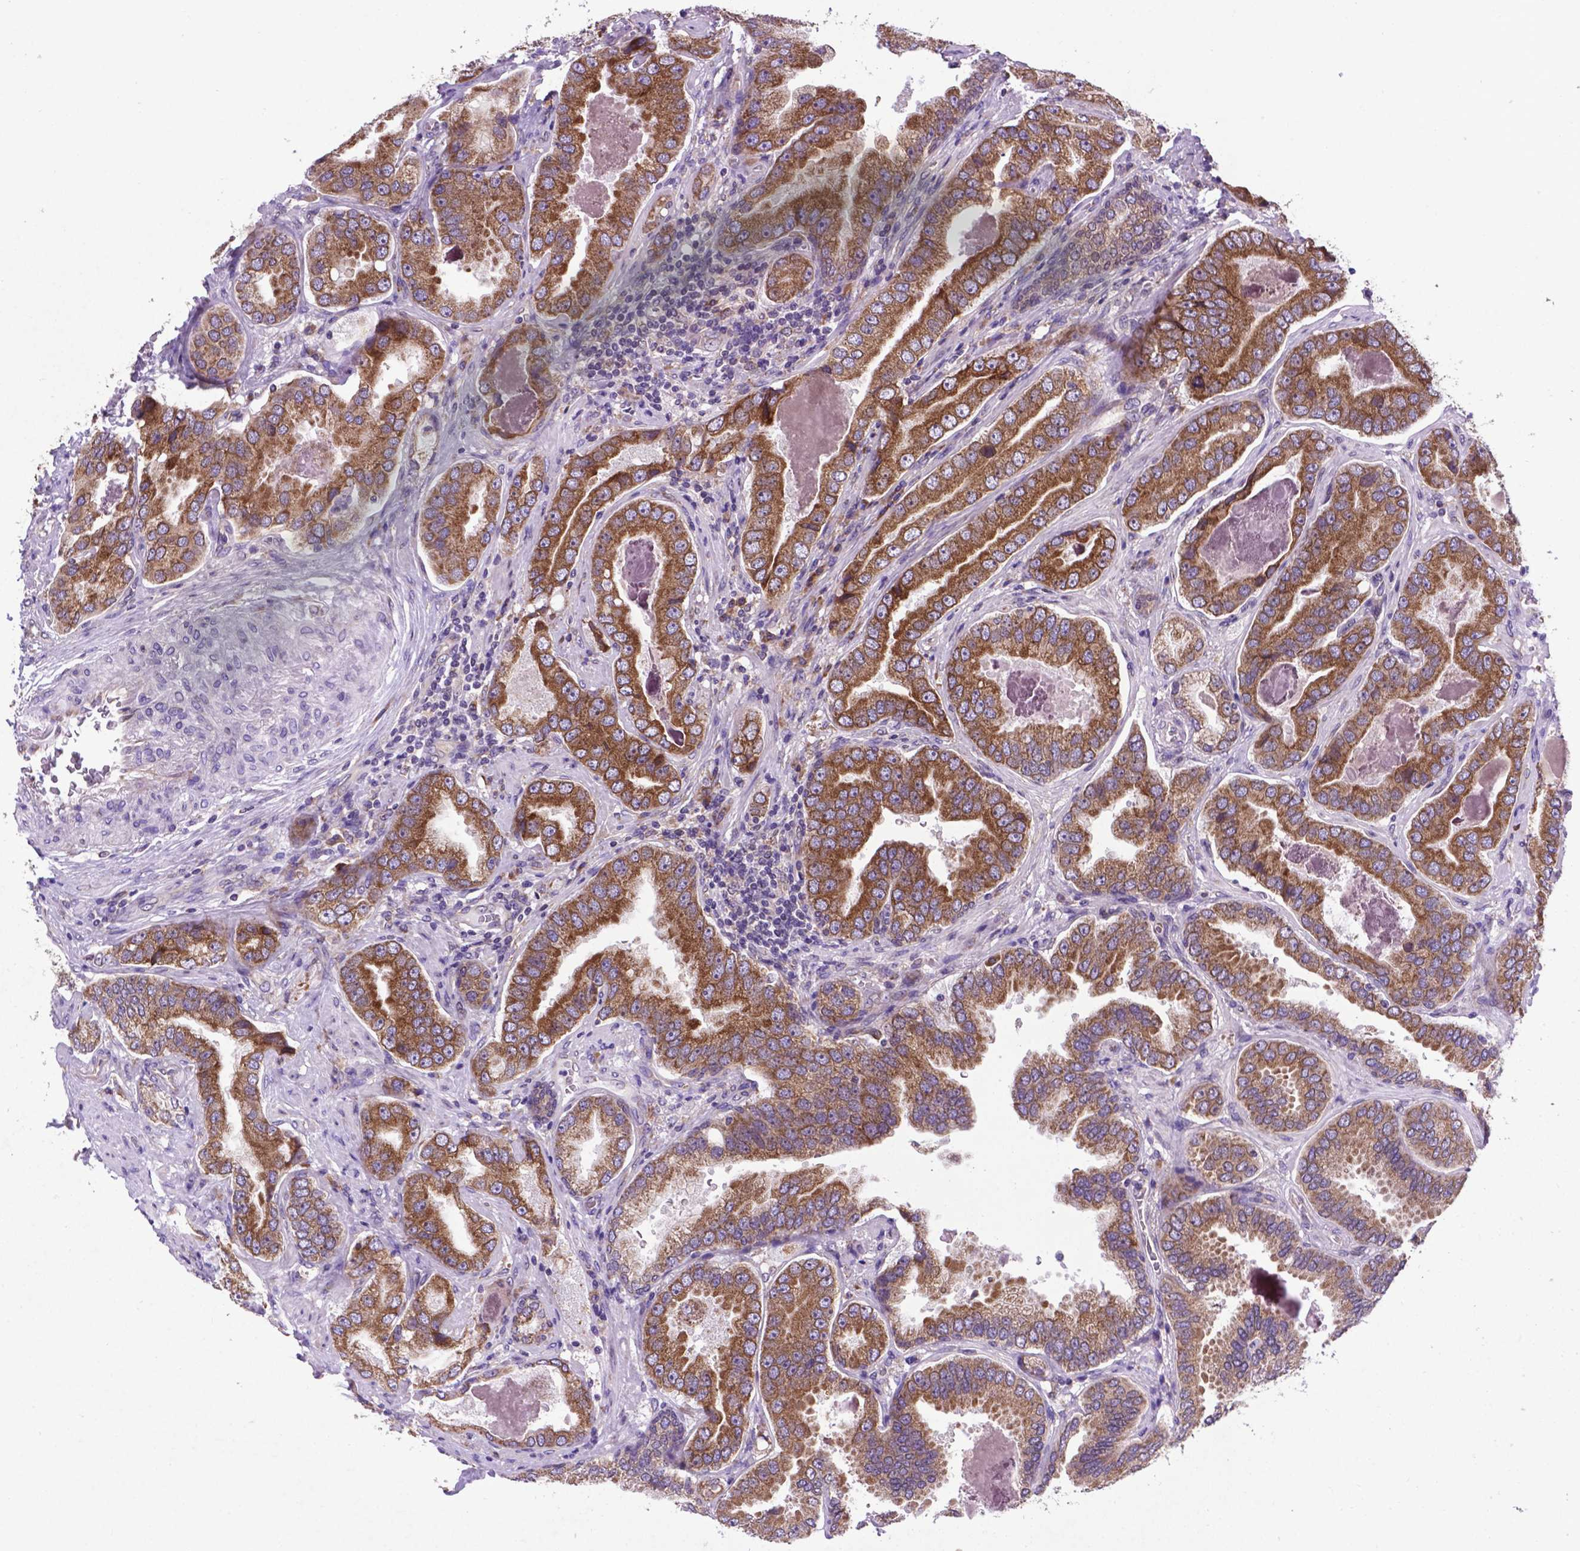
{"staining": {"intensity": "moderate", "quantity": ">75%", "location": "cytoplasmic/membranous"}, "tissue": "prostate cancer", "cell_type": "Tumor cells", "image_type": "cancer", "snomed": [{"axis": "morphology", "description": "Adenocarcinoma, NOS"}, {"axis": "topography", "description": "Prostate"}], "caption": "This photomicrograph exhibits prostate cancer (adenocarcinoma) stained with immunohistochemistry to label a protein in brown. The cytoplasmic/membranous of tumor cells show moderate positivity for the protein. Nuclei are counter-stained blue.", "gene": "WDR83OS", "patient": {"sex": "male", "age": 64}}